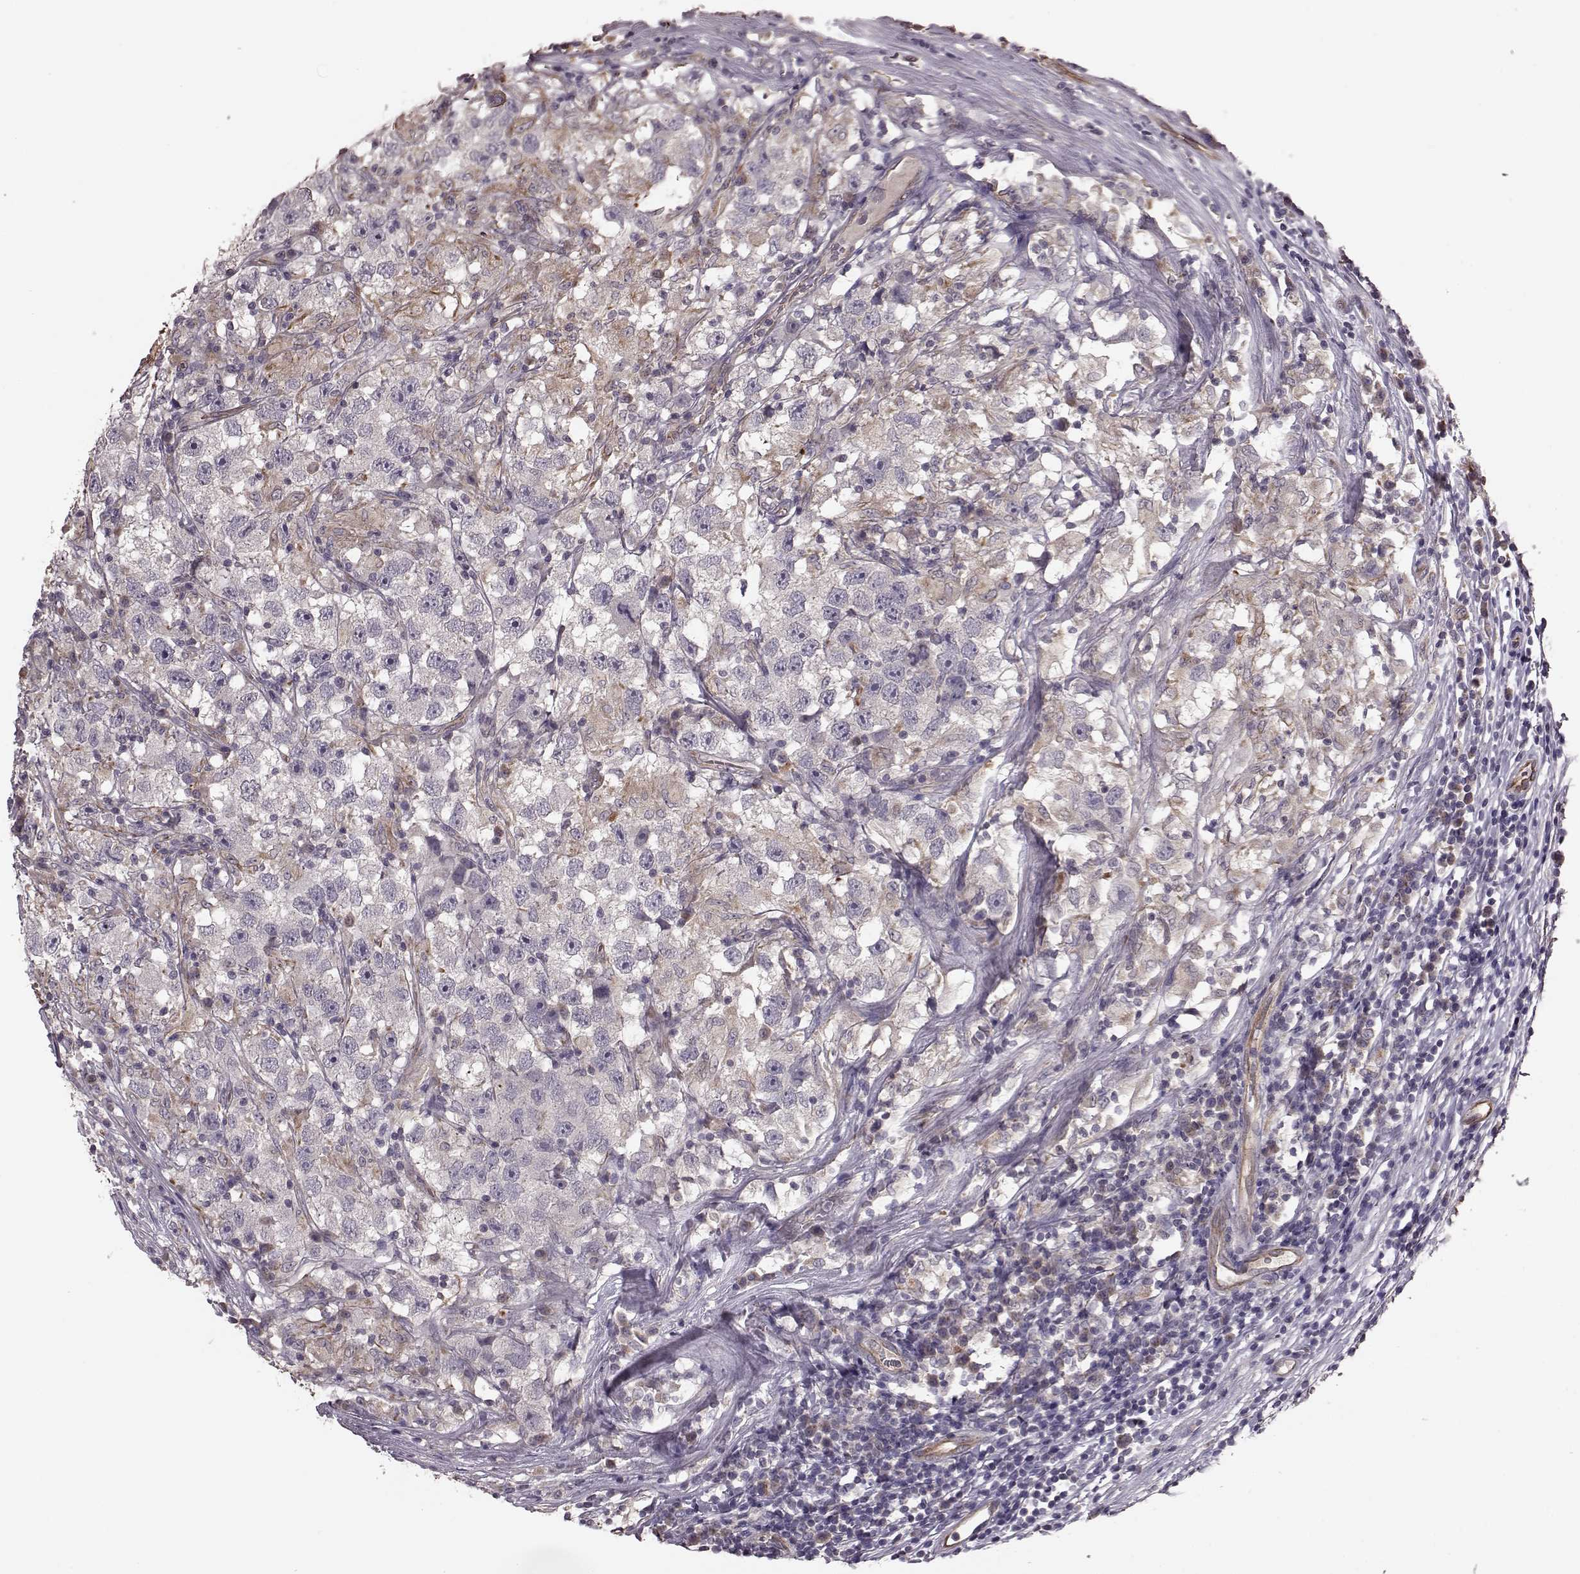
{"staining": {"intensity": "negative", "quantity": "none", "location": "none"}, "tissue": "testis cancer", "cell_type": "Tumor cells", "image_type": "cancer", "snomed": [{"axis": "morphology", "description": "Seminoma, NOS"}, {"axis": "topography", "description": "Testis"}], "caption": "Immunohistochemistry (IHC) photomicrograph of human testis seminoma stained for a protein (brown), which demonstrates no staining in tumor cells.", "gene": "NTF3", "patient": {"sex": "male", "age": 26}}